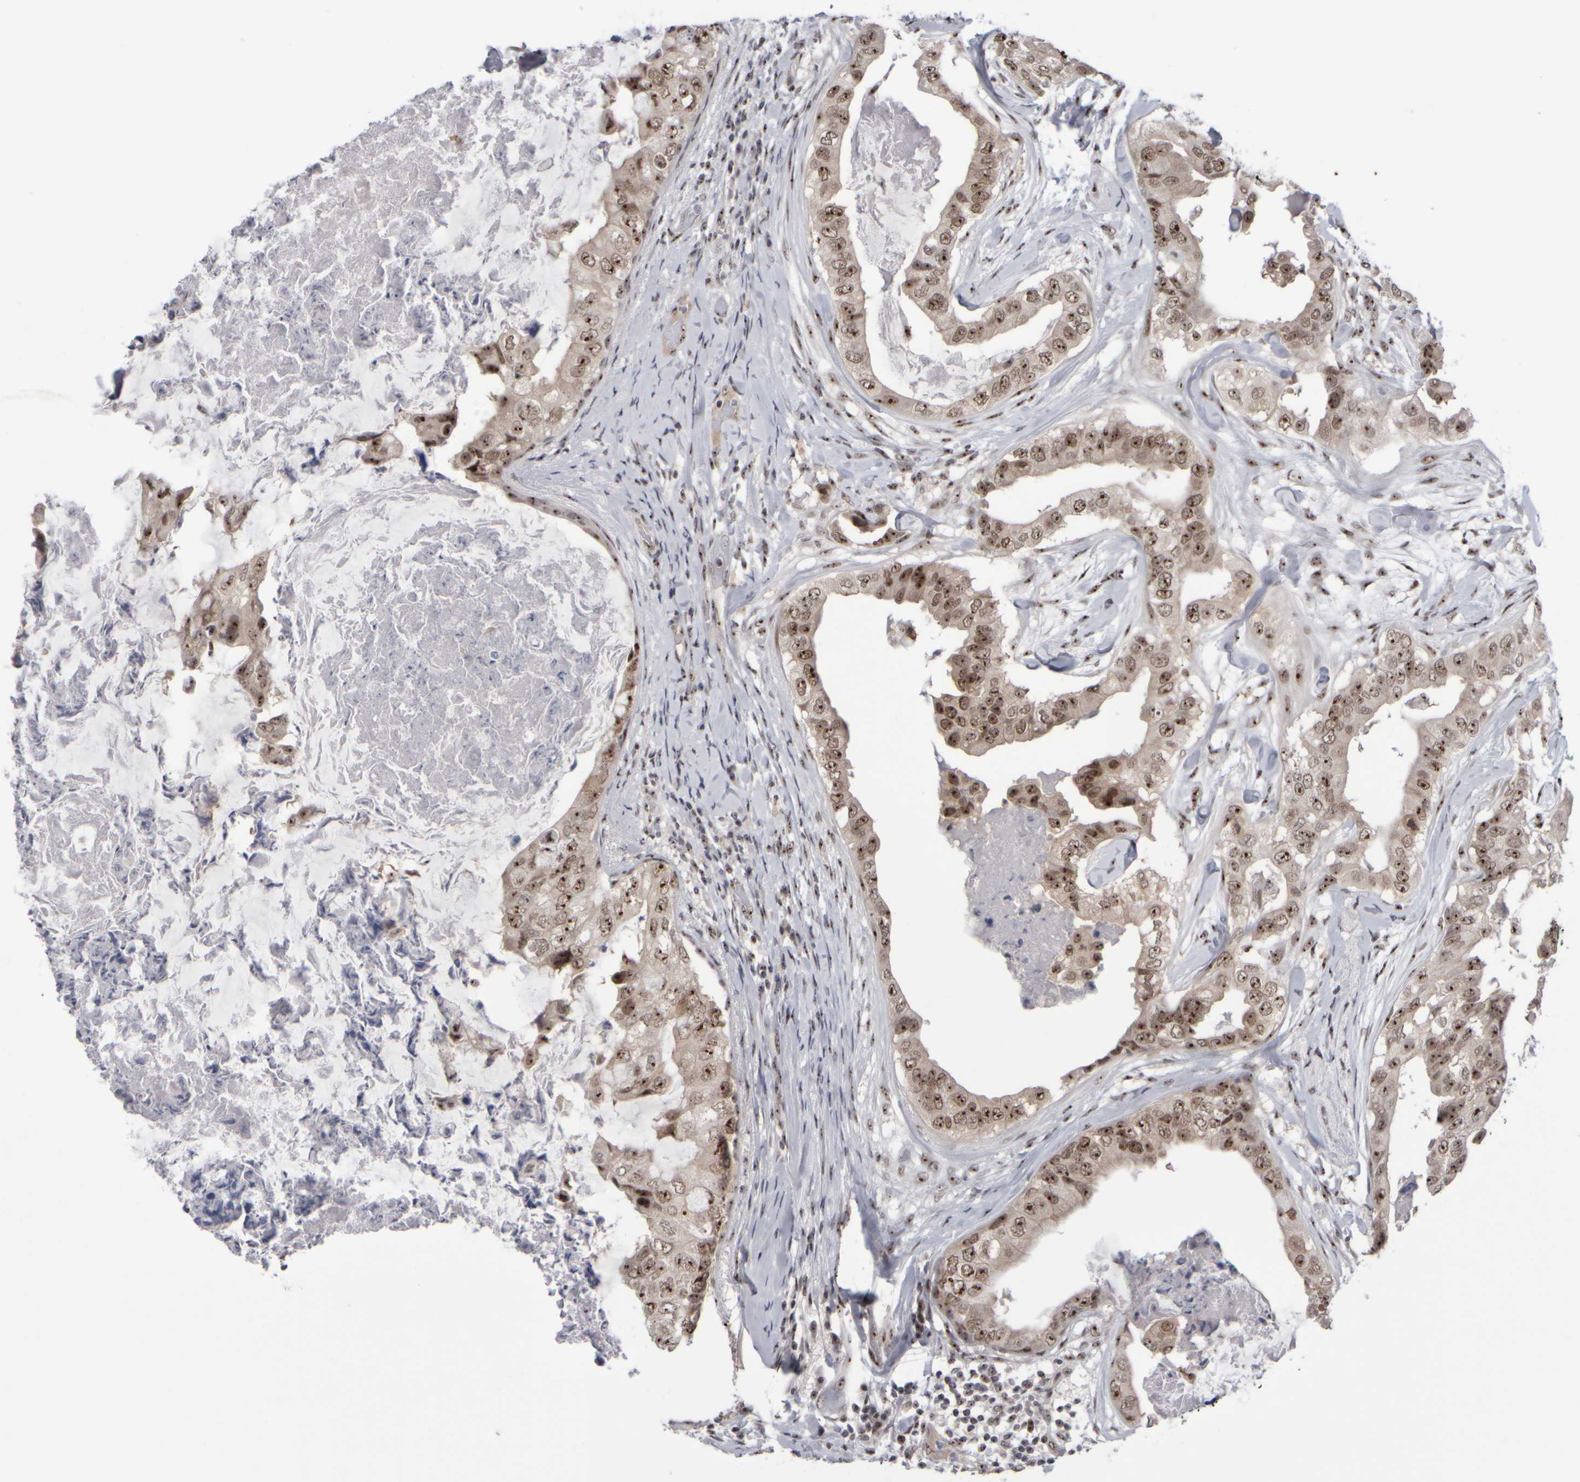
{"staining": {"intensity": "moderate", "quantity": ">75%", "location": "cytoplasmic/membranous,nuclear"}, "tissue": "breast cancer", "cell_type": "Tumor cells", "image_type": "cancer", "snomed": [{"axis": "morphology", "description": "Duct carcinoma"}, {"axis": "topography", "description": "Breast"}], "caption": "Protein staining of breast intraductal carcinoma tissue displays moderate cytoplasmic/membranous and nuclear staining in approximately >75% of tumor cells.", "gene": "SURF6", "patient": {"sex": "female", "age": 40}}